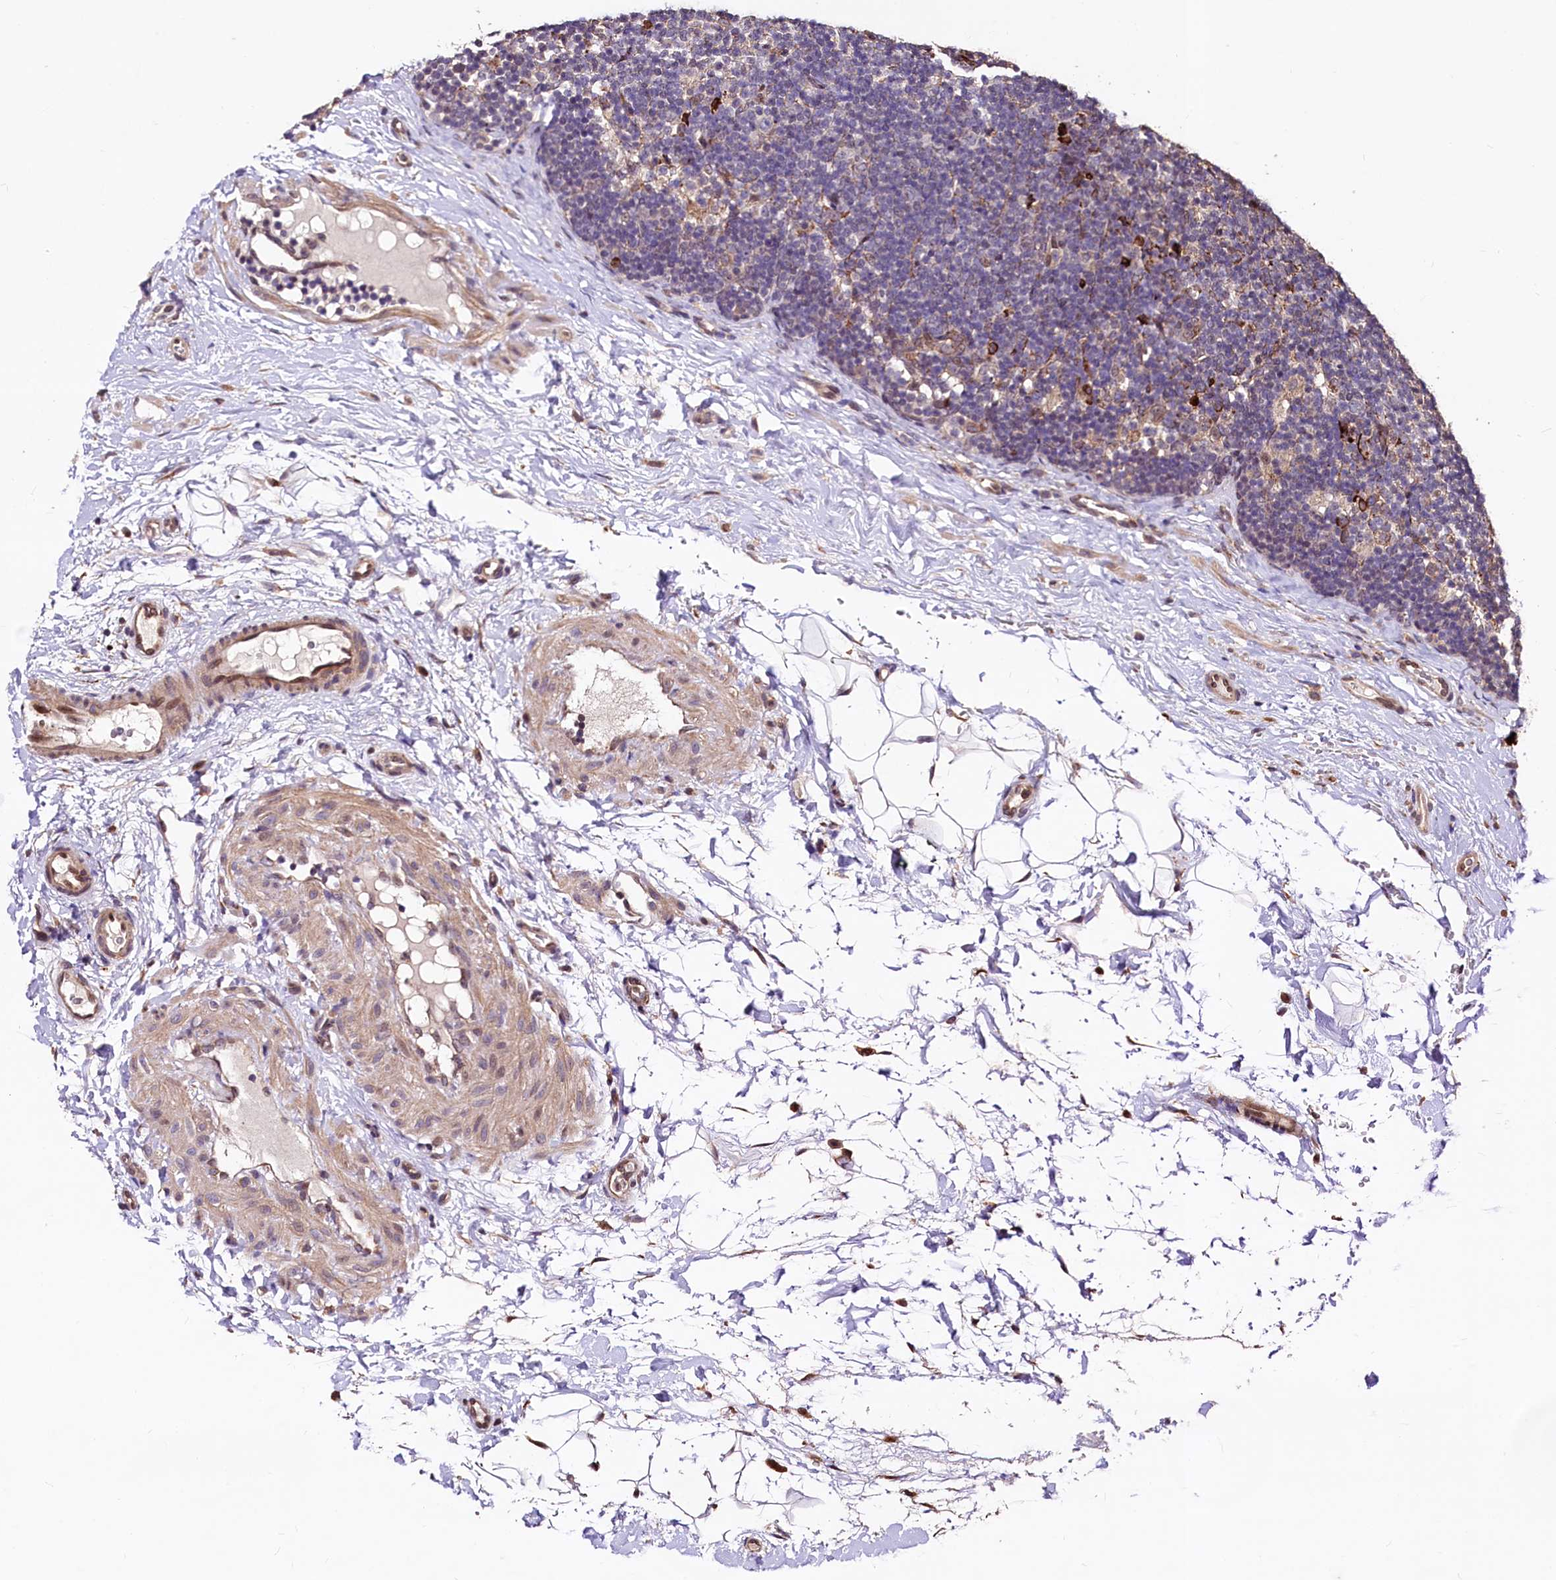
{"staining": {"intensity": "strong", "quantity": "<25%", "location": "cytoplasmic/membranous"}, "tissue": "lymph node", "cell_type": "Germinal center cells", "image_type": "normal", "snomed": [{"axis": "morphology", "description": "Normal tissue, NOS"}, {"axis": "topography", "description": "Lymph node"}], "caption": "Protein expression analysis of benign lymph node exhibits strong cytoplasmic/membranous expression in approximately <25% of germinal center cells.", "gene": "C5orf15", "patient": {"sex": "female", "age": 22}}